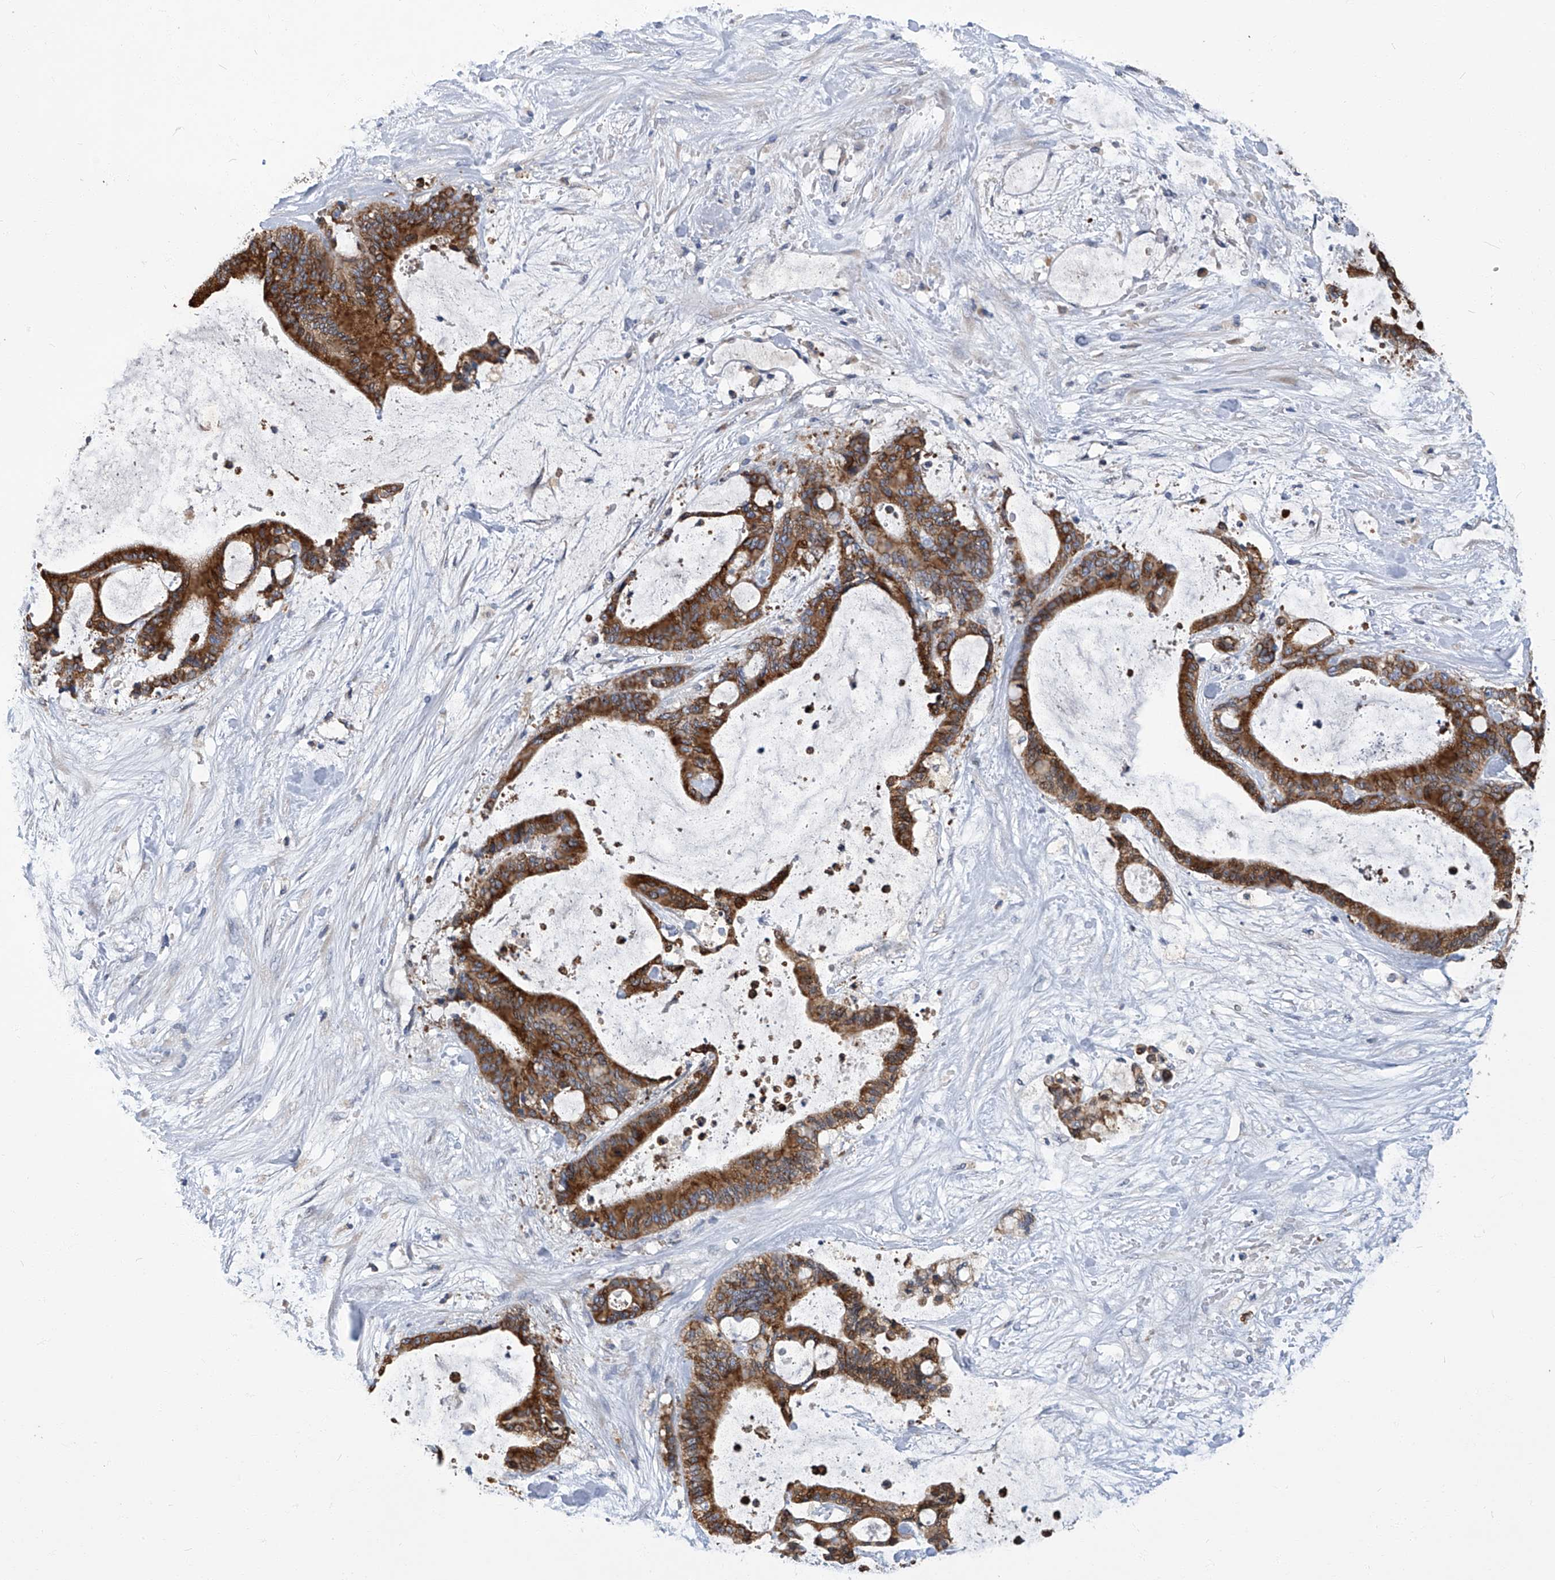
{"staining": {"intensity": "strong", "quantity": ">75%", "location": "cytoplasmic/membranous"}, "tissue": "liver cancer", "cell_type": "Tumor cells", "image_type": "cancer", "snomed": [{"axis": "morphology", "description": "Cholangiocarcinoma"}, {"axis": "topography", "description": "Liver"}], "caption": "Immunohistochemical staining of human liver cancer shows high levels of strong cytoplasmic/membranous protein staining in approximately >75% of tumor cells. (DAB = brown stain, brightfield microscopy at high magnification).", "gene": "TGFBR1", "patient": {"sex": "female", "age": 73}}